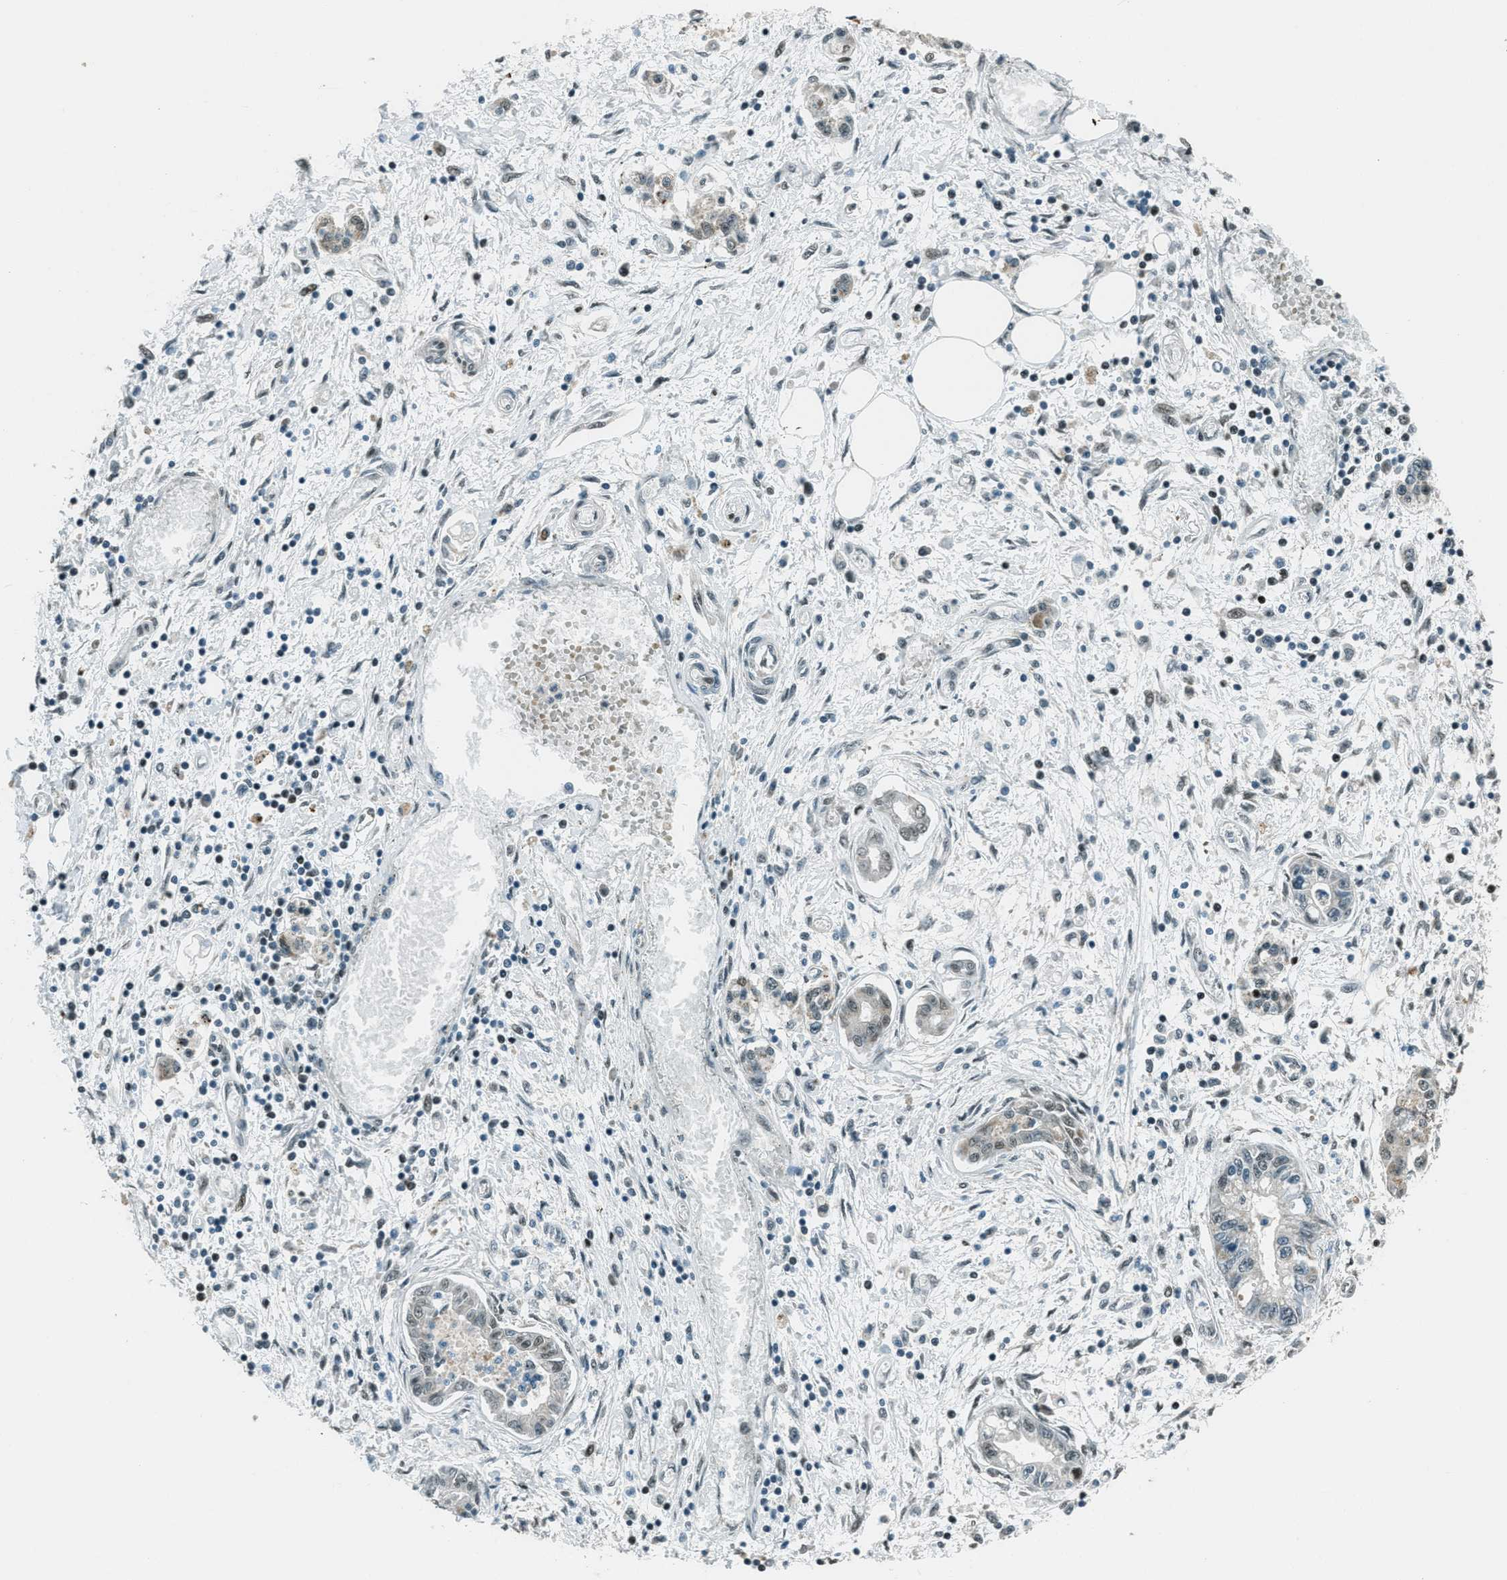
{"staining": {"intensity": "weak", "quantity": "<25%", "location": "nuclear"}, "tissue": "pancreatic cancer", "cell_type": "Tumor cells", "image_type": "cancer", "snomed": [{"axis": "morphology", "description": "Adenocarcinoma, NOS"}, {"axis": "topography", "description": "Pancreas"}], "caption": "DAB (3,3'-diaminobenzidine) immunohistochemical staining of human adenocarcinoma (pancreatic) demonstrates no significant staining in tumor cells. (Immunohistochemistry, brightfield microscopy, high magnification).", "gene": "TARDBP", "patient": {"sex": "male", "age": 56}}